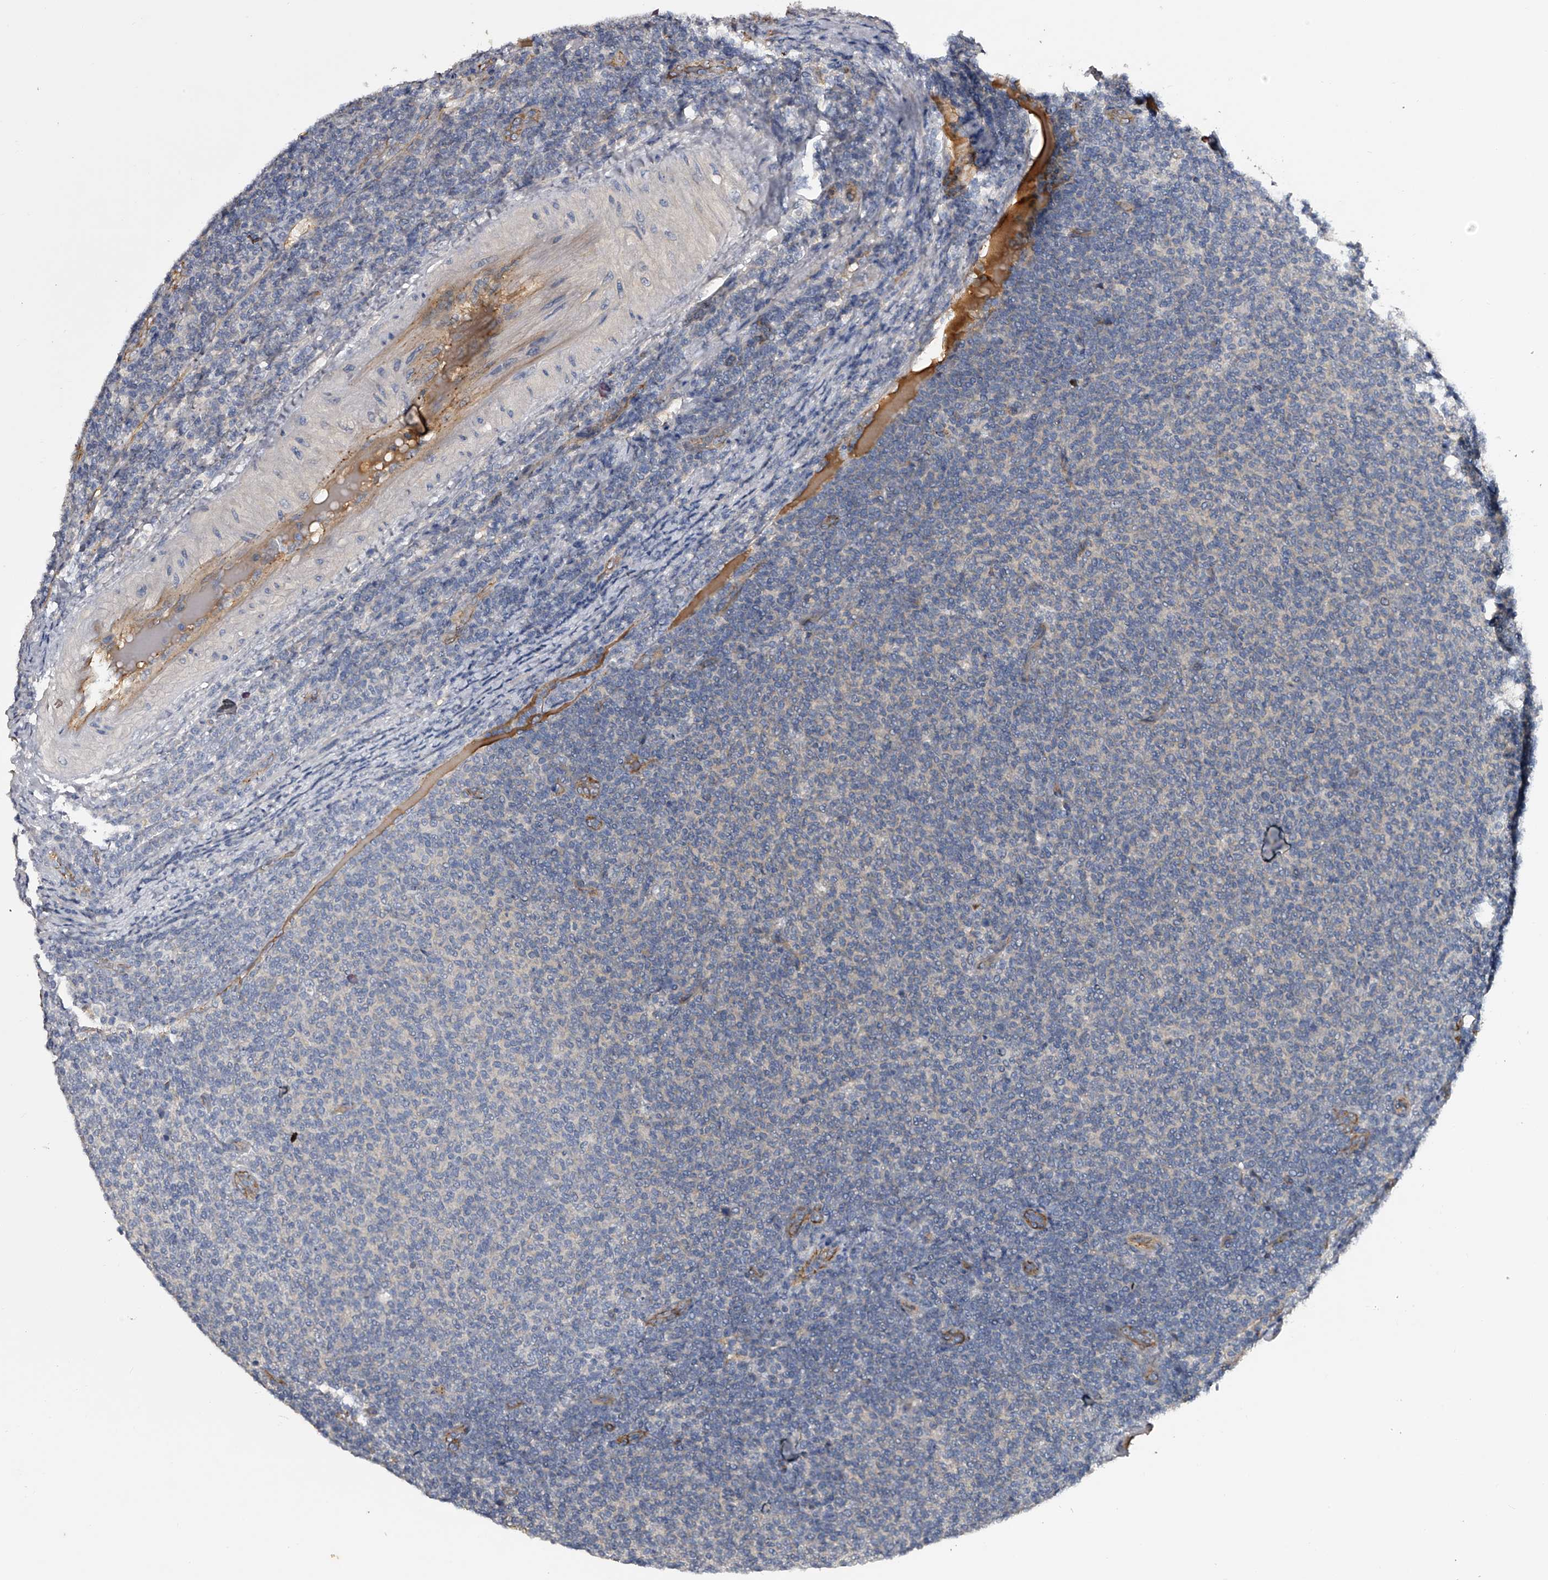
{"staining": {"intensity": "negative", "quantity": "none", "location": "none"}, "tissue": "lymphoma", "cell_type": "Tumor cells", "image_type": "cancer", "snomed": [{"axis": "morphology", "description": "Malignant lymphoma, non-Hodgkin's type, Low grade"}, {"axis": "topography", "description": "Lymph node"}], "caption": "Immunohistochemistry image of neoplastic tissue: malignant lymphoma, non-Hodgkin's type (low-grade) stained with DAB (3,3'-diaminobenzidine) shows no significant protein positivity in tumor cells.", "gene": "MDN1", "patient": {"sex": "male", "age": 66}}